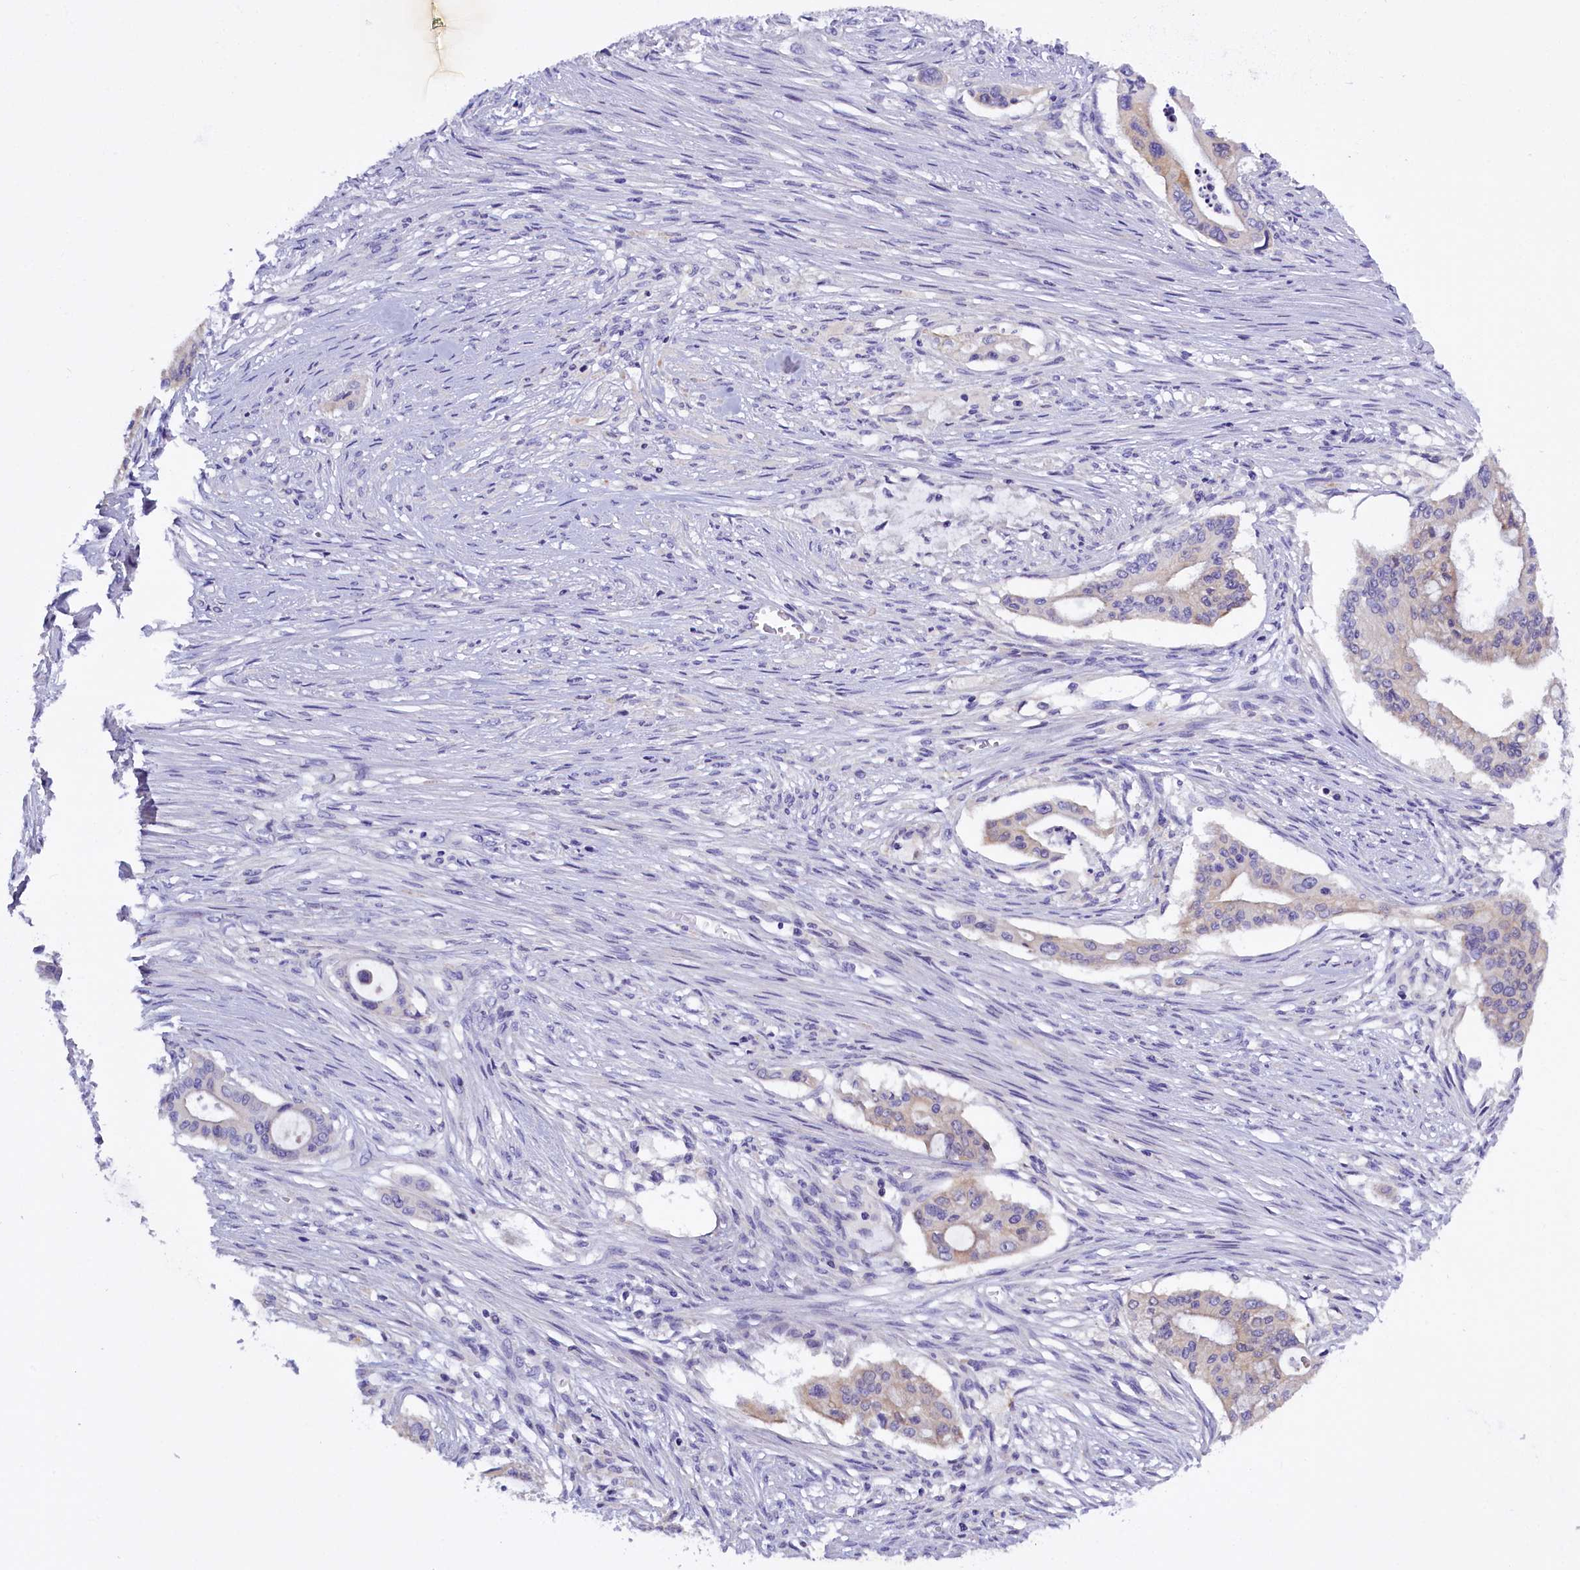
{"staining": {"intensity": "negative", "quantity": "none", "location": "none"}, "tissue": "pancreatic cancer", "cell_type": "Tumor cells", "image_type": "cancer", "snomed": [{"axis": "morphology", "description": "Adenocarcinoma, NOS"}, {"axis": "topography", "description": "Pancreas"}], "caption": "A photomicrograph of adenocarcinoma (pancreatic) stained for a protein demonstrates no brown staining in tumor cells.", "gene": "RTTN", "patient": {"sex": "male", "age": 46}}